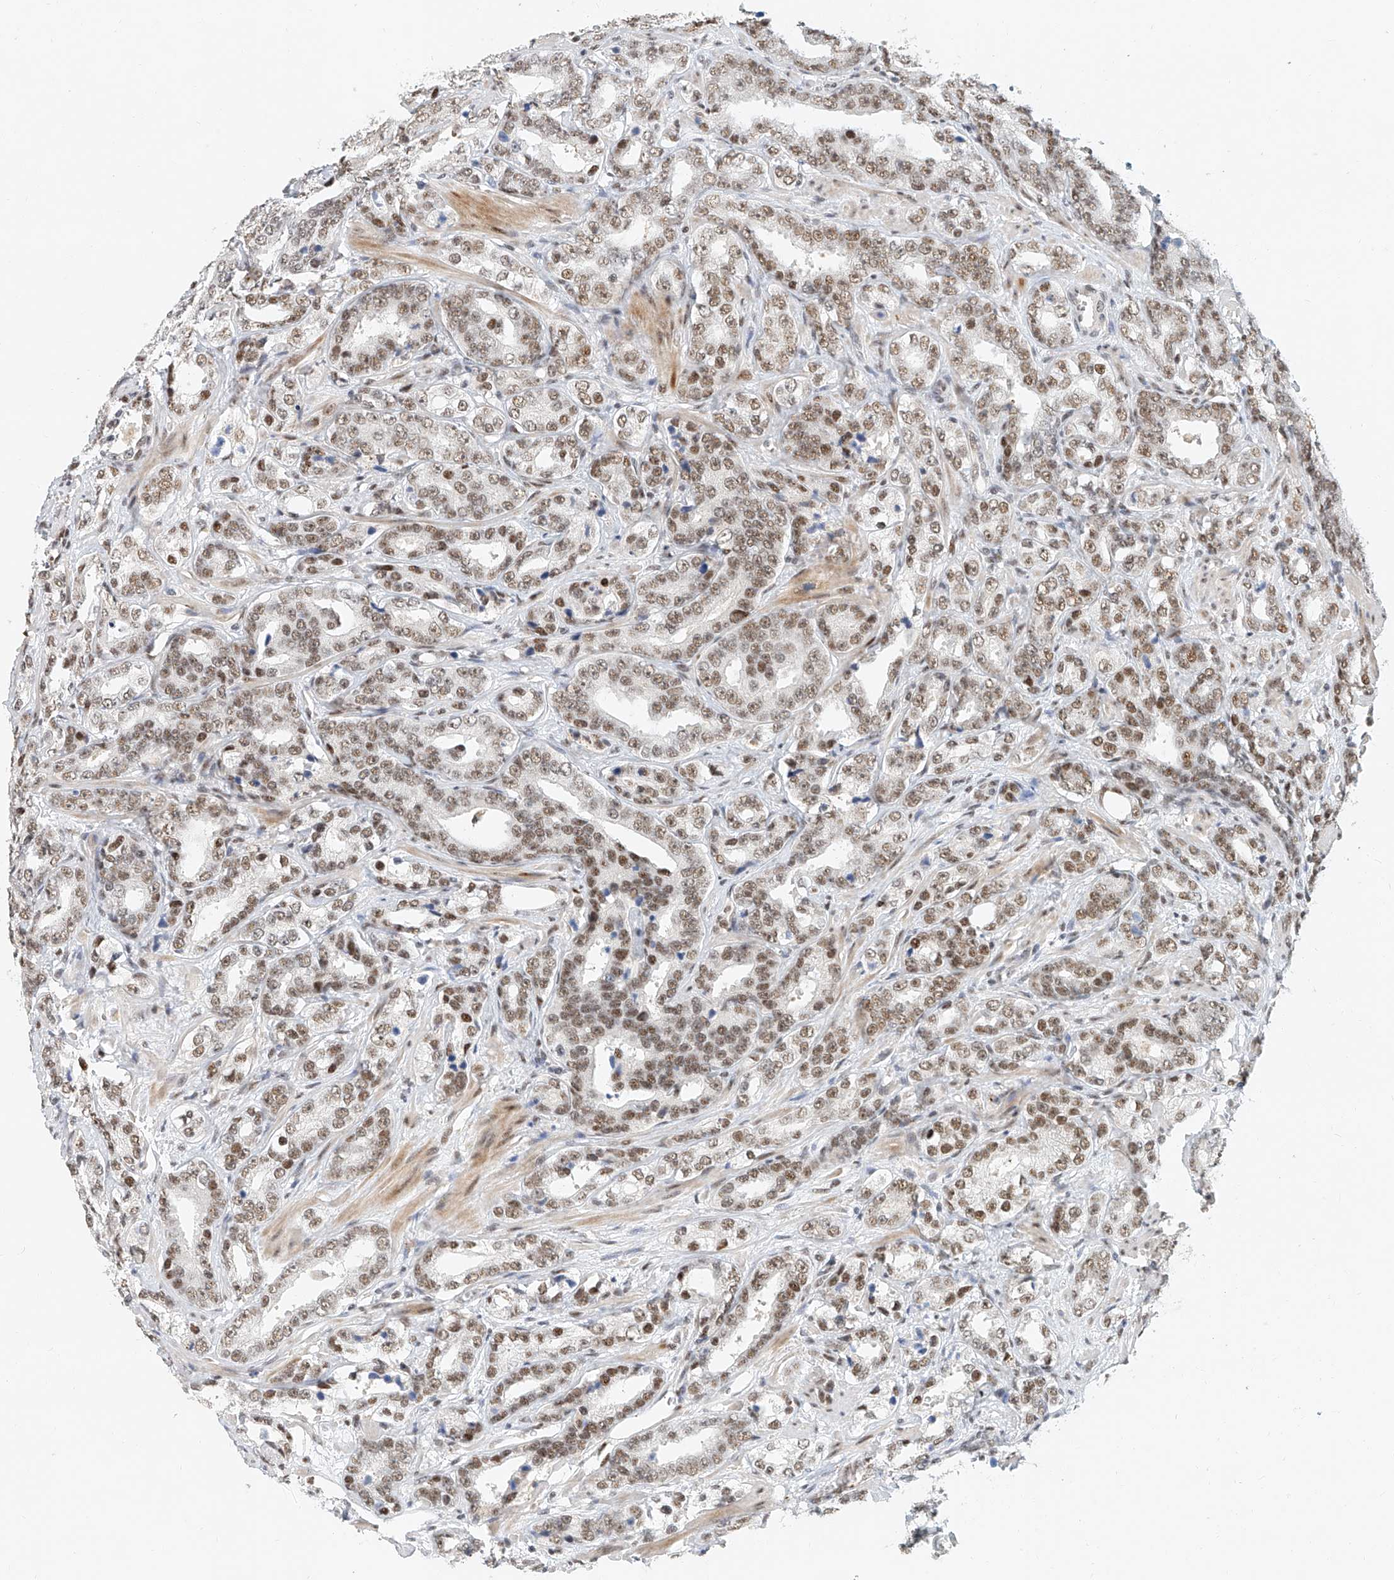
{"staining": {"intensity": "moderate", "quantity": ">75%", "location": "nuclear"}, "tissue": "prostate cancer", "cell_type": "Tumor cells", "image_type": "cancer", "snomed": [{"axis": "morphology", "description": "Adenocarcinoma, High grade"}, {"axis": "topography", "description": "Prostate"}], "caption": "The micrograph shows immunohistochemical staining of prostate cancer (adenocarcinoma (high-grade)). There is moderate nuclear positivity is appreciated in about >75% of tumor cells.", "gene": "CXorf58", "patient": {"sex": "male", "age": 62}}